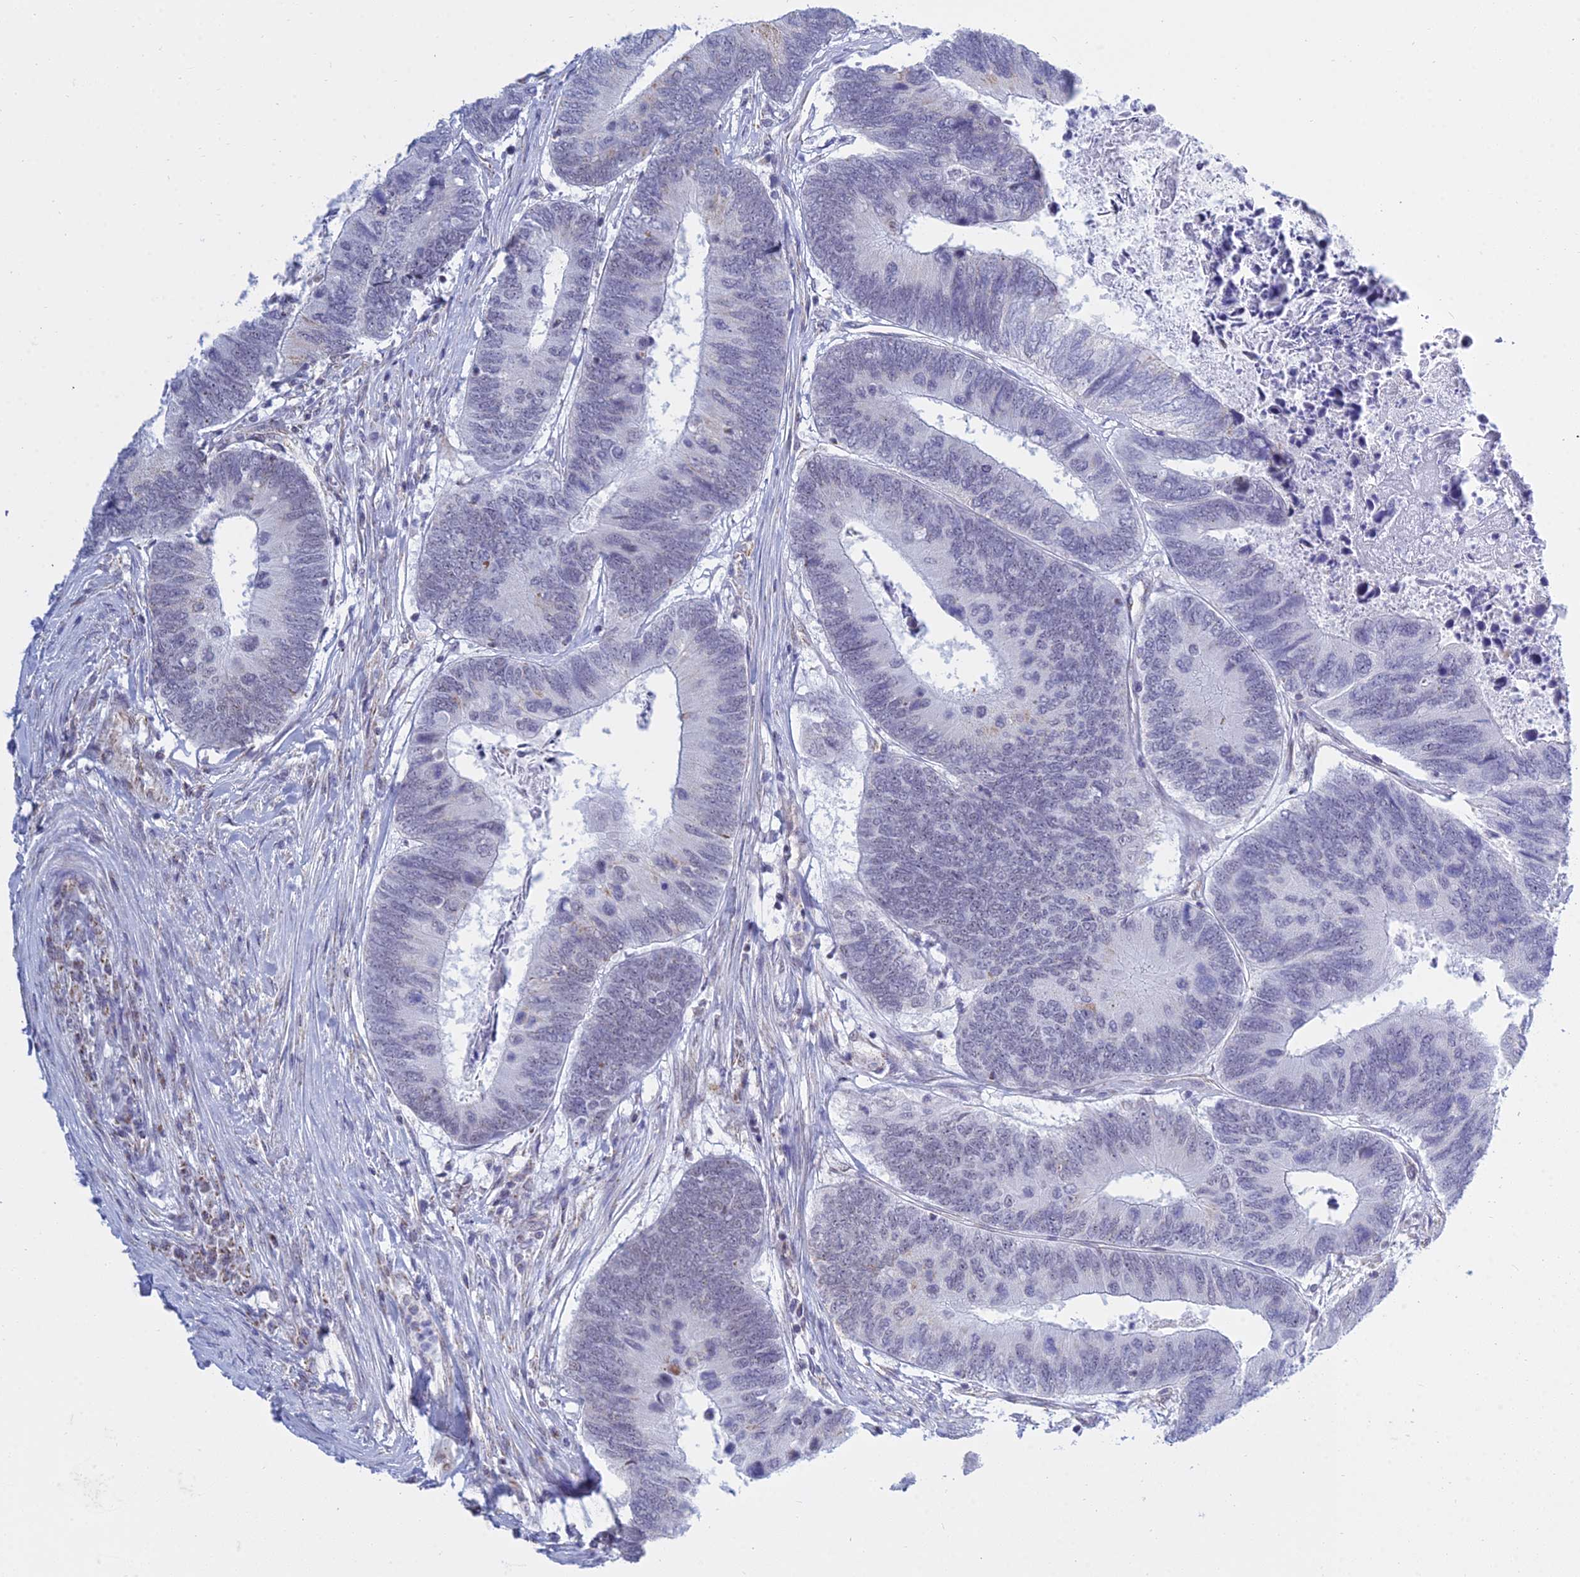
{"staining": {"intensity": "negative", "quantity": "none", "location": "none"}, "tissue": "colorectal cancer", "cell_type": "Tumor cells", "image_type": "cancer", "snomed": [{"axis": "morphology", "description": "Adenocarcinoma, NOS"}, {"axis": "topography", "description": "Colon"}], "caption": "There is no significant staining in tumor cells of adenocarcinoma (colorectal).", "gene": "KLF14", "patient": {"sex": "female", "age": 67}}